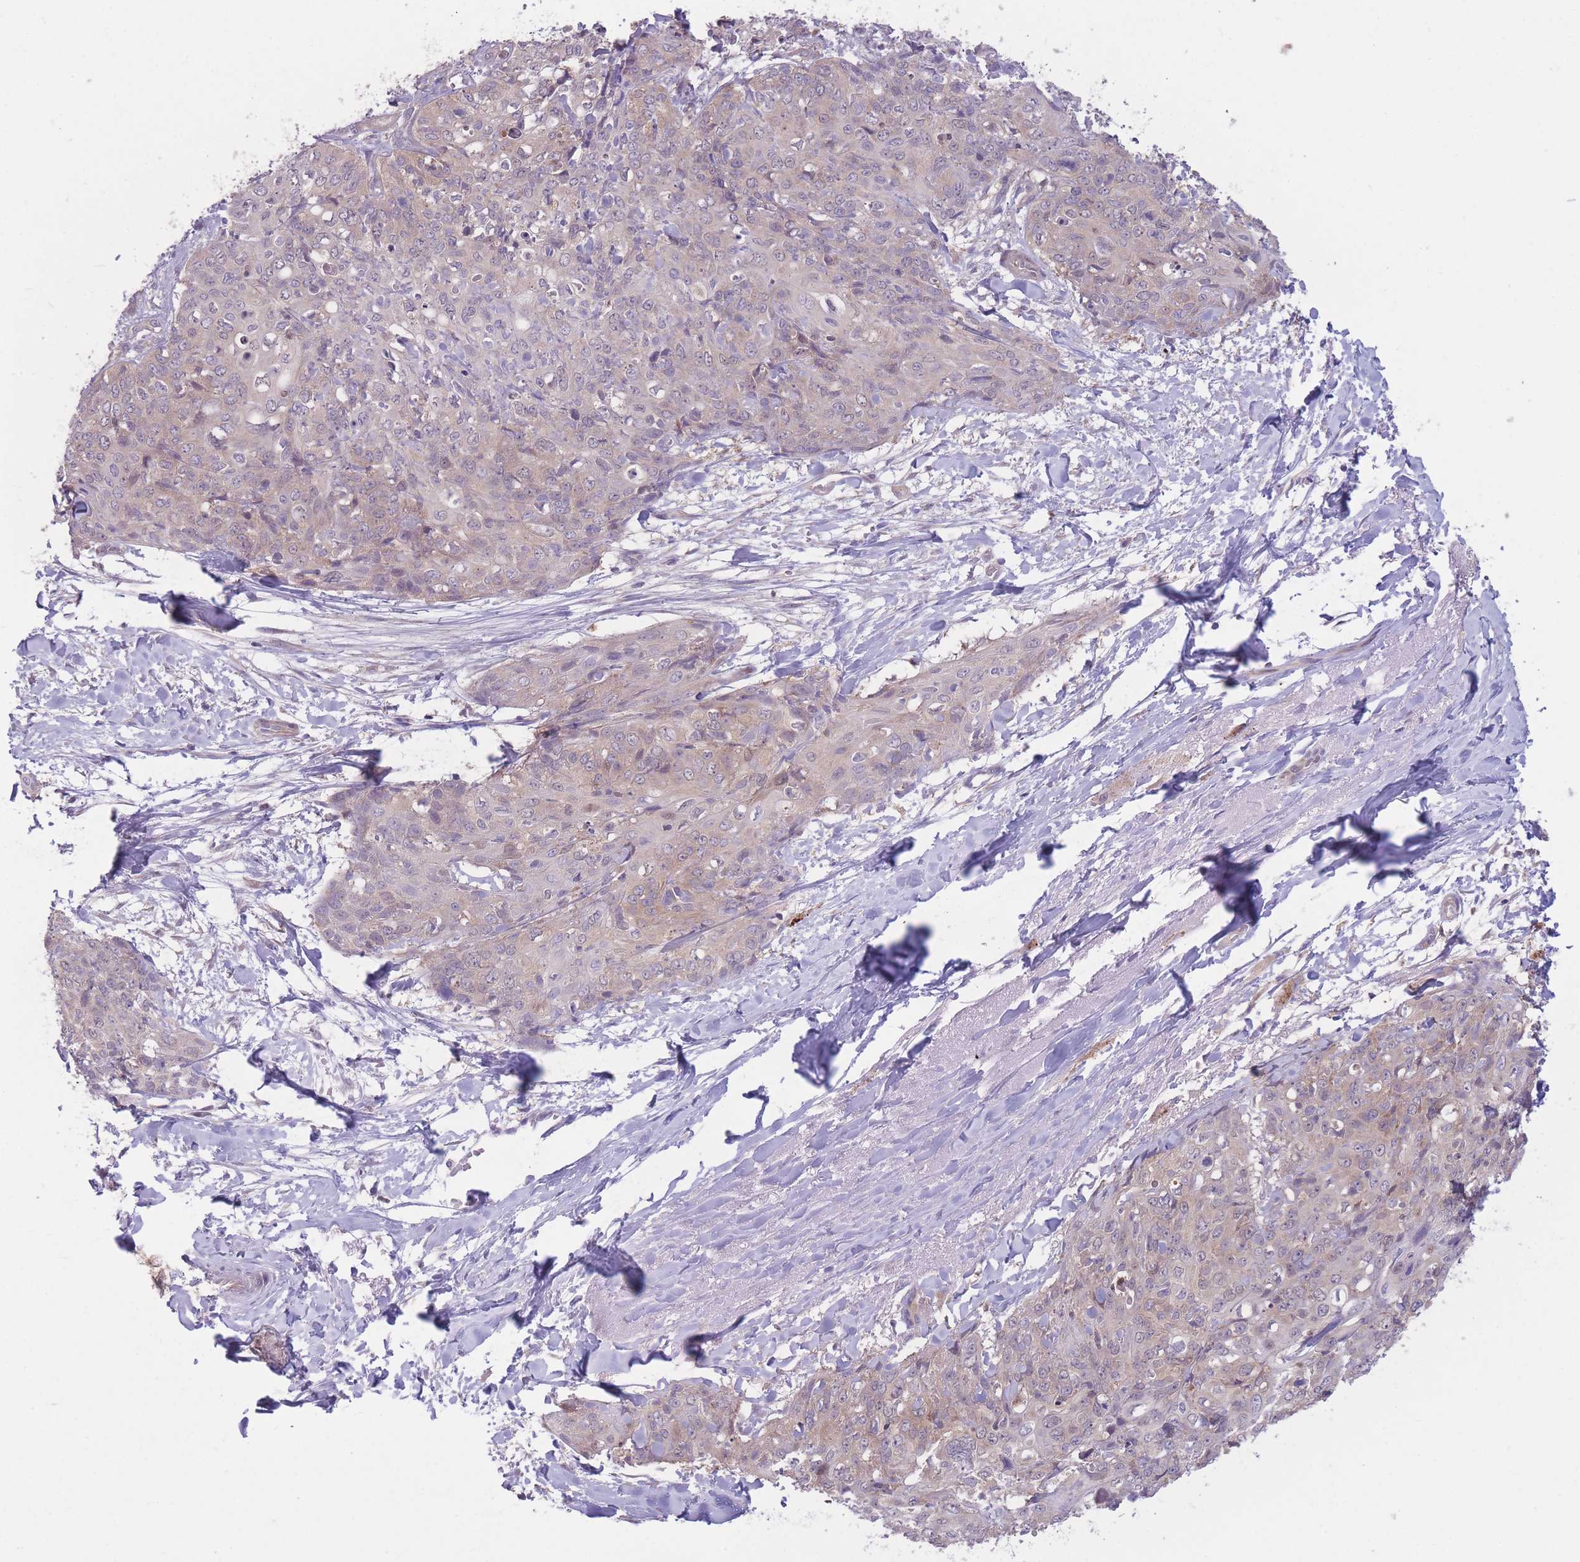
{"staining": {"intensity": "weak", "quantity": "25%-75%", "location": "cytoplasmic/membranous"}, "tissue": "skin cancer", "cell_type": "Tumor cells", "image_type": "cancer", "snomed": [{"axis": "morphology", "description": "Squamous cell carcinoma, NOS"}, {"axis": "topography", "description": "Skin"}, {"axis": "topography", "description": "Vulva"}], "caption": "Immunohistochemical staining of skin squamous cell carcinoma demonstrates weak cytoplasmic/membranous protein expression in about 25%-75% of tumor cells.", "gene": "CCT6B", "patient": {"sex": "female", "age": 85}}